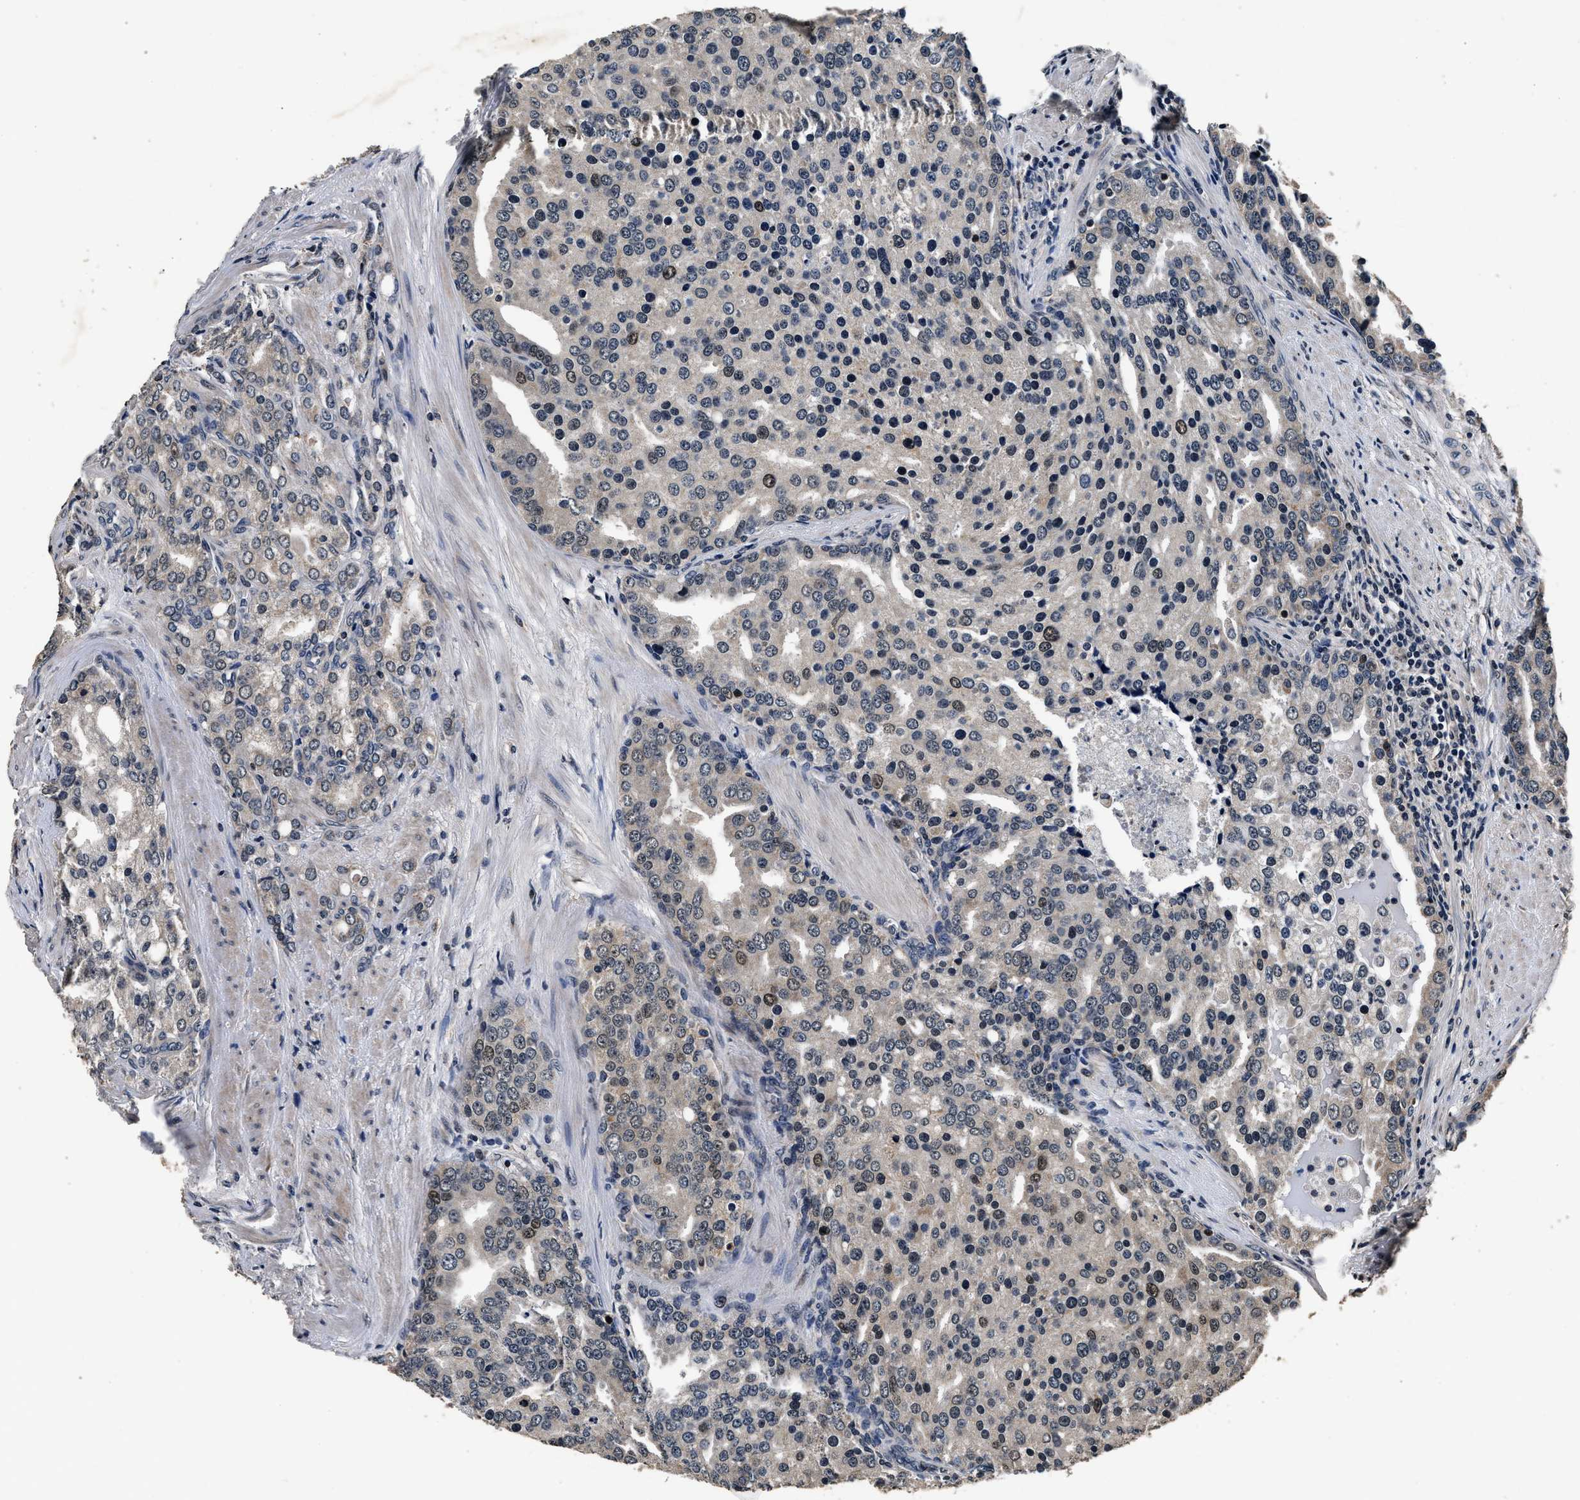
{"staining": {"intensity": "moderate", "quantity": "<25%", "location": "nuclear"}, "tissue": "prostate cancer", "cell_type": "Tumor cells", "image_type": "cancer", "snomed": [{"axis": "morphology", "description": "Adenocarcinoma, High grade"}, {"axis": "topography", "description": "Prostate"}], "caption": "This photomicrograph displays immunohistochemistry (IHC) staining of human prostate cancer, with low moderate nuclear expression in approximately <25% of tumor cells.", "gene": "CSTF1", "patient": {"sex": "male", "age": 50}}